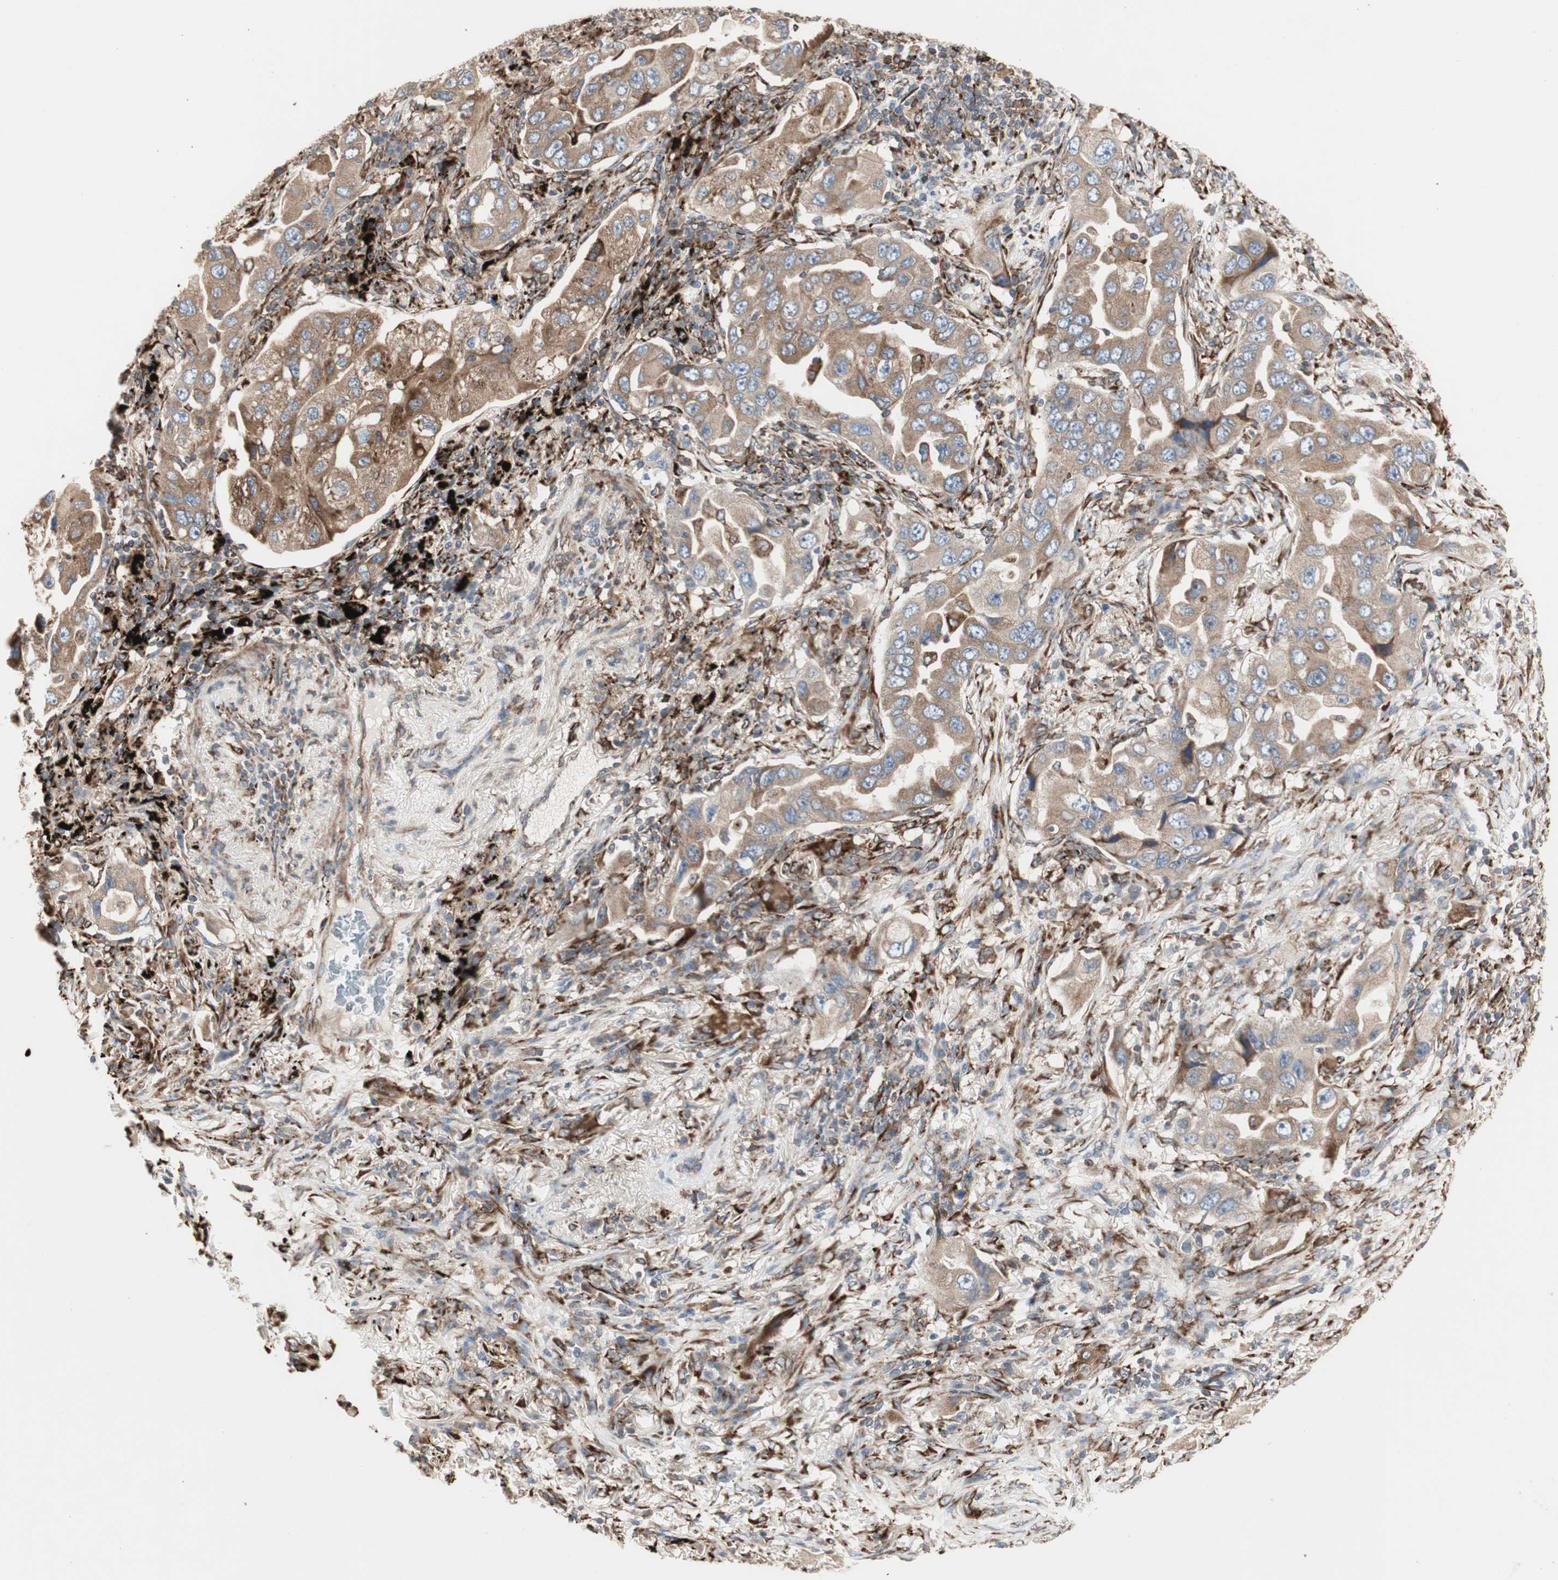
{"staining": {"intensity": "moderate", "quantity": ">75%", "location": "cytoplasmic/membranous"}, "tissue": "lung cancer", "cell_type": "Tumor cells", "image_type": "cancer", "snomed": [{"axis": "morphology", "description": "Adenocarcinoma, NOS"}, {"axis": "topography", "description": "Lung"}], "caption": "An immunohistochemistry micrograph of neoplastic tissue is shown. Protein staining in brown labels moderate cytoplasmic/membranous positivity in adenocarcinoma (lung) within tumor cells.", "gene": "H6PD", "patient": {"sex": "female", "age": 65}}